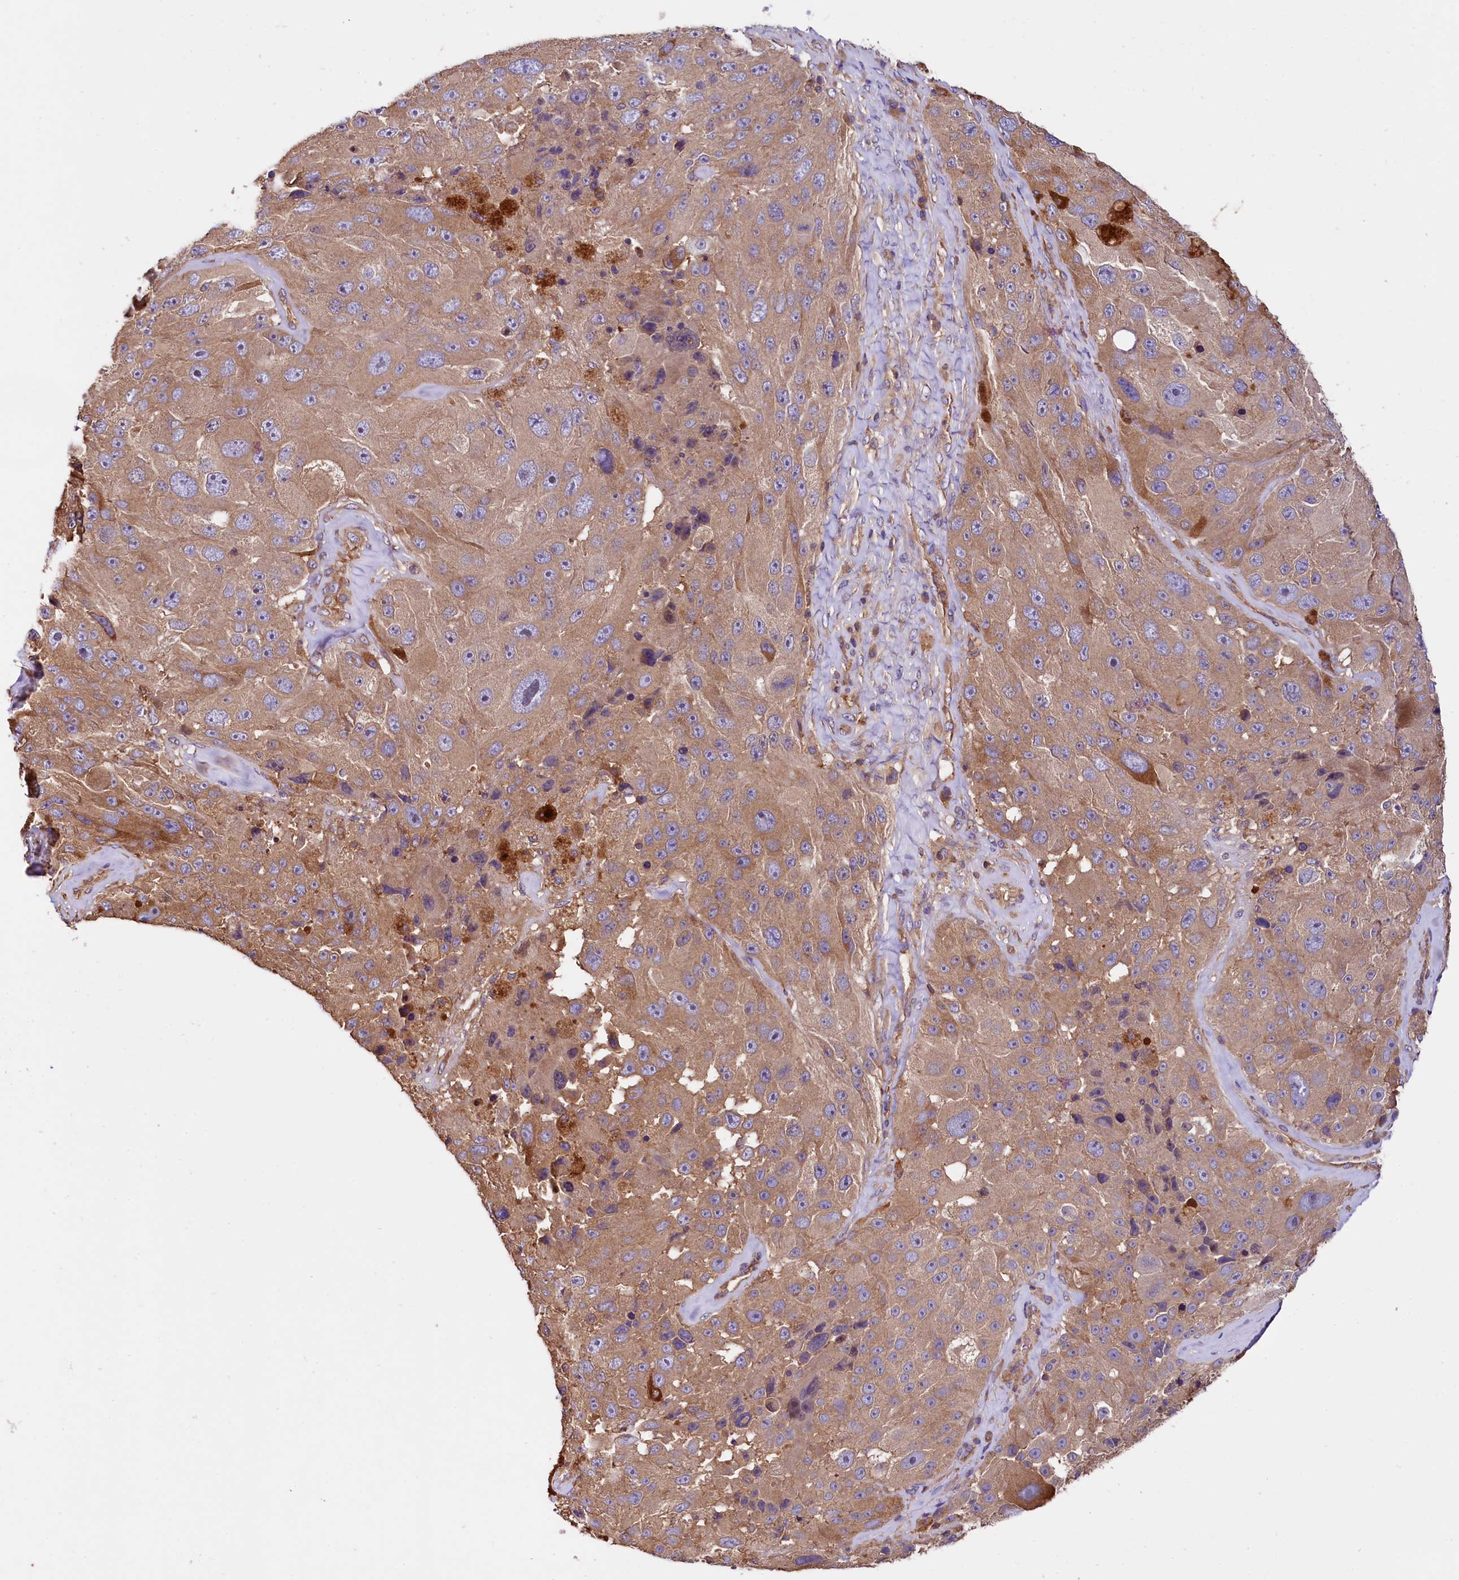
{"staining": {"intensity": "moderate", "quantity": ">75%", "location": "cytoplasmic/membranous"}, "tissue": "melanoma", "cell_type": "Tumor cells", "image_type": "cancer", "snomed": [{"axis": "morphology", "description": "Malignant melanoma, Metastatic site"}, {"axis": "topography", "description": "Lymph node"}], "caption": "Immunohistochemistry (IHC) (DAB (3,3'-diaminobenzidine)) staining of malignant melanoma (metastatic site) exhibits moderate cytoplasmic/membranous protein positivity in about >75% of tumor cells.", "gene": "RARS2", "patient": {"sex": "male", "age": 62}}